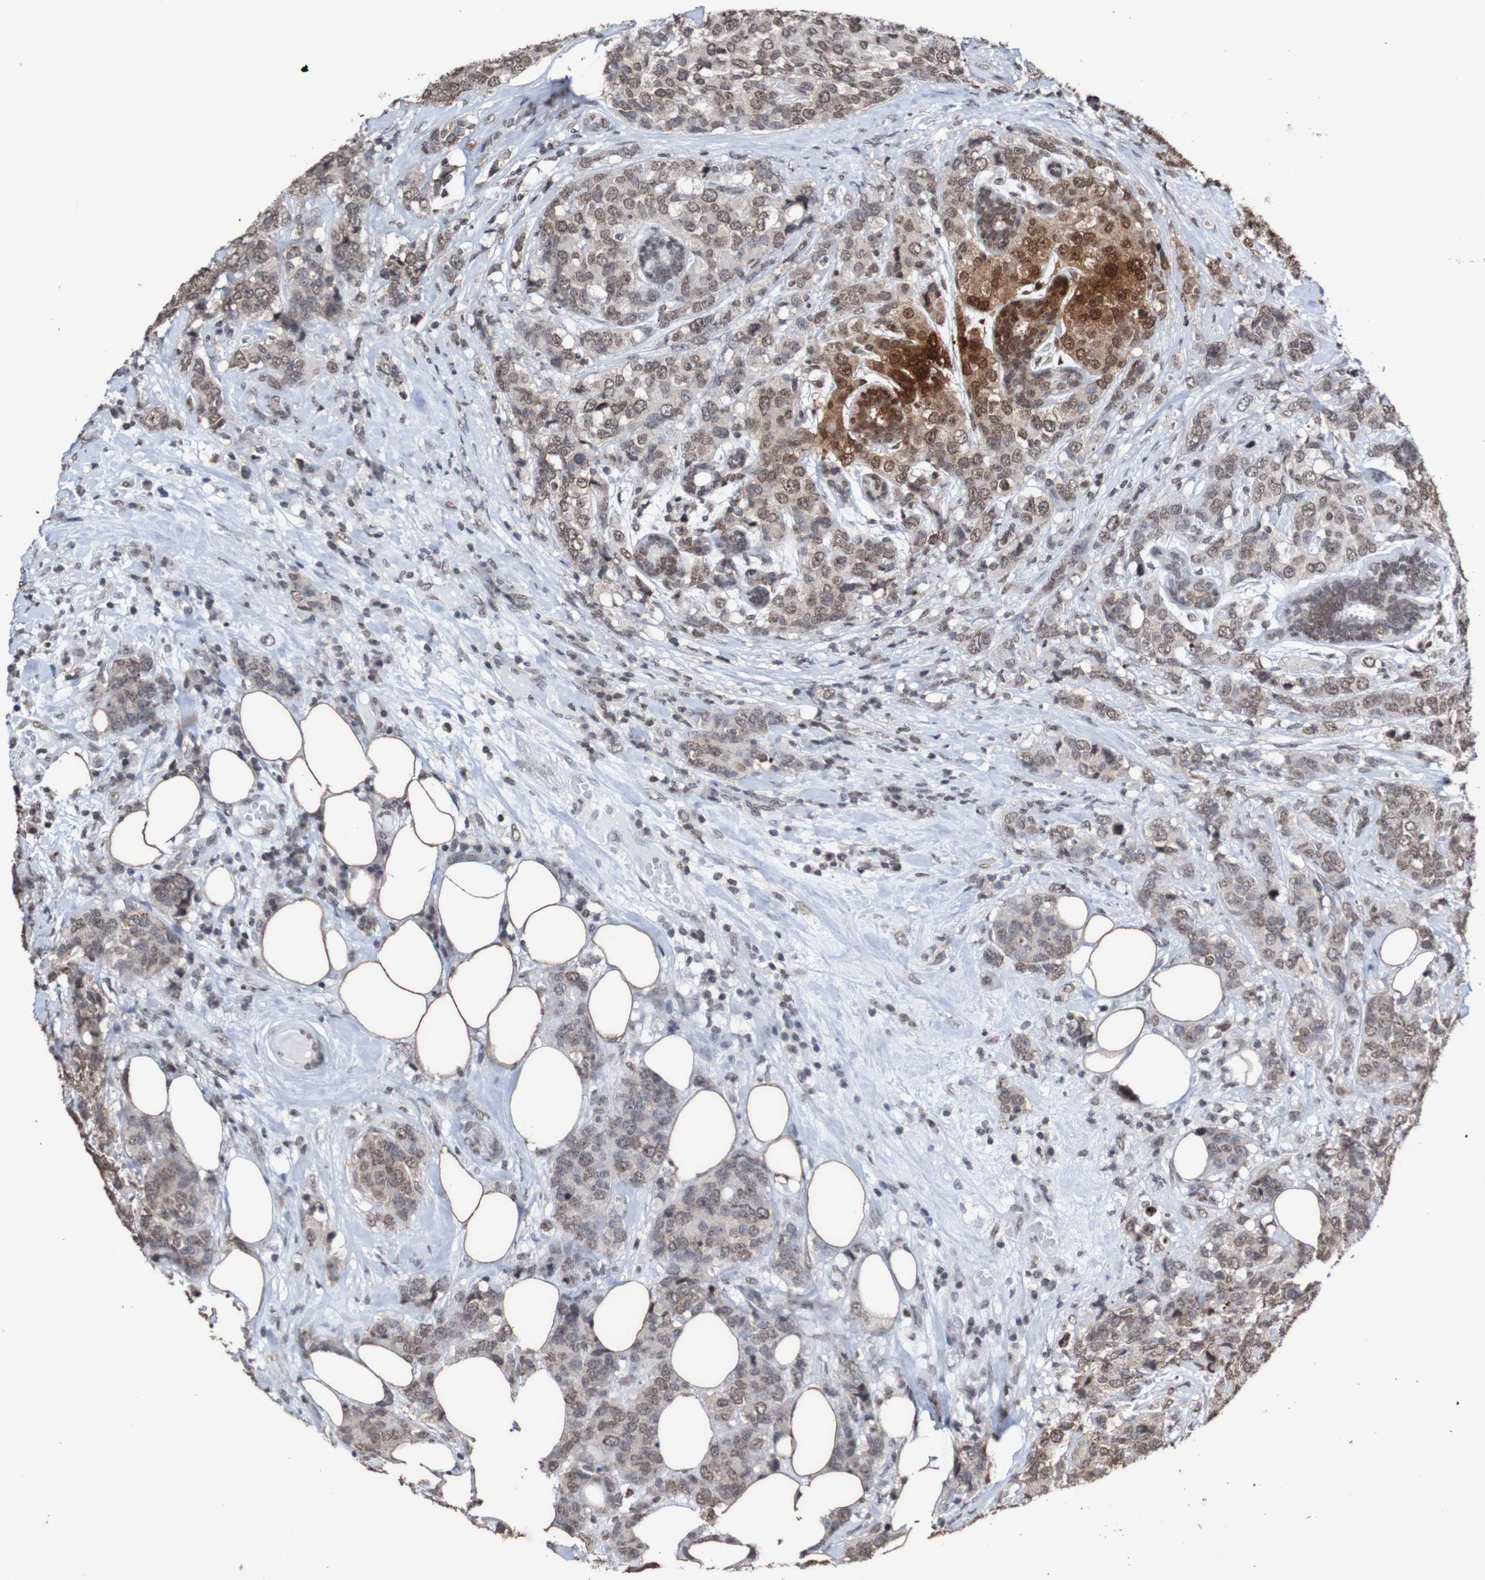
{"staining": {"intensity": "weak", "quantity": "25%-75%", "location": "cytoplasmic/membranous,nuclear"}, "tissue": "breast cancer", "cell_type": "Tumor cells", "image_type": "cancer", "snomed": [{"axis": "morphology", "description": "Lobular carcinoma"}, {"axis": "topography", "description": "Breast"}], "caption": "Weak cytoplasmic/membranous and nuclear staining is appreciated in approximately 25%-75% of tumor cells in breast lobular carcinoma.", "gene": "GFI1", "patient": {"sex": "female", "age": 59}}